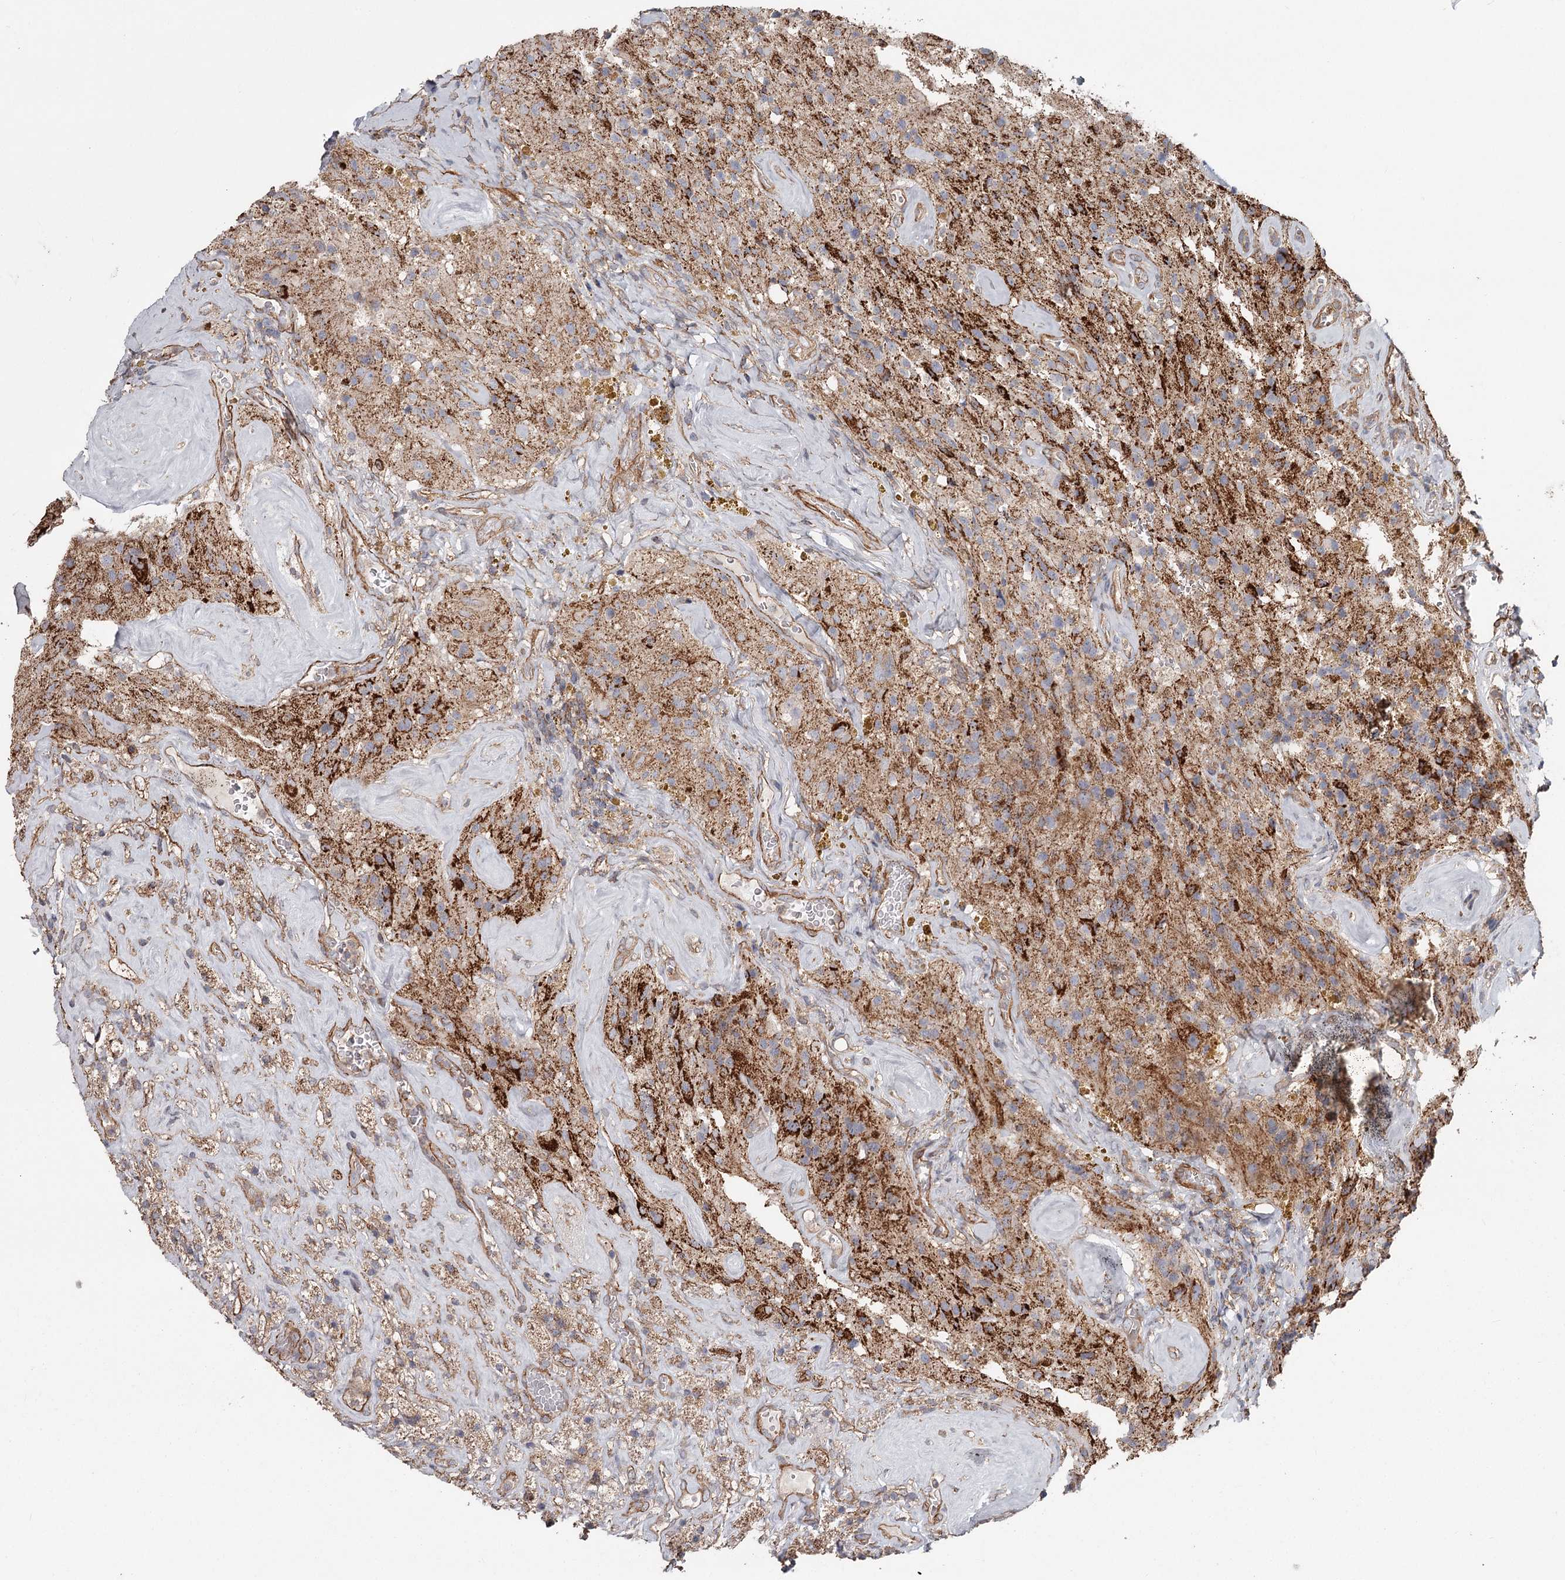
{"staining": {"intensity": "moderate", "quantity": "25%-75%", "location": "cytoplasmic/membranous"}, "tissue": "glioma", "cell_type": "Tumor cells", "image_type": "cancer", "snomed": [{"axis": "morphology", "description": "Glioma, malignant, High grade"}, {"axis": "topography", "description": "Brain"}], "caption": "There is medium levels of moderate cytoplasmic/membranous staining in tumor cells of glioma, as demonstrated by immunohistochemical staining (brown color).", "gene": "DHRS9", "patient": {"sex": "male", "age": 69}}